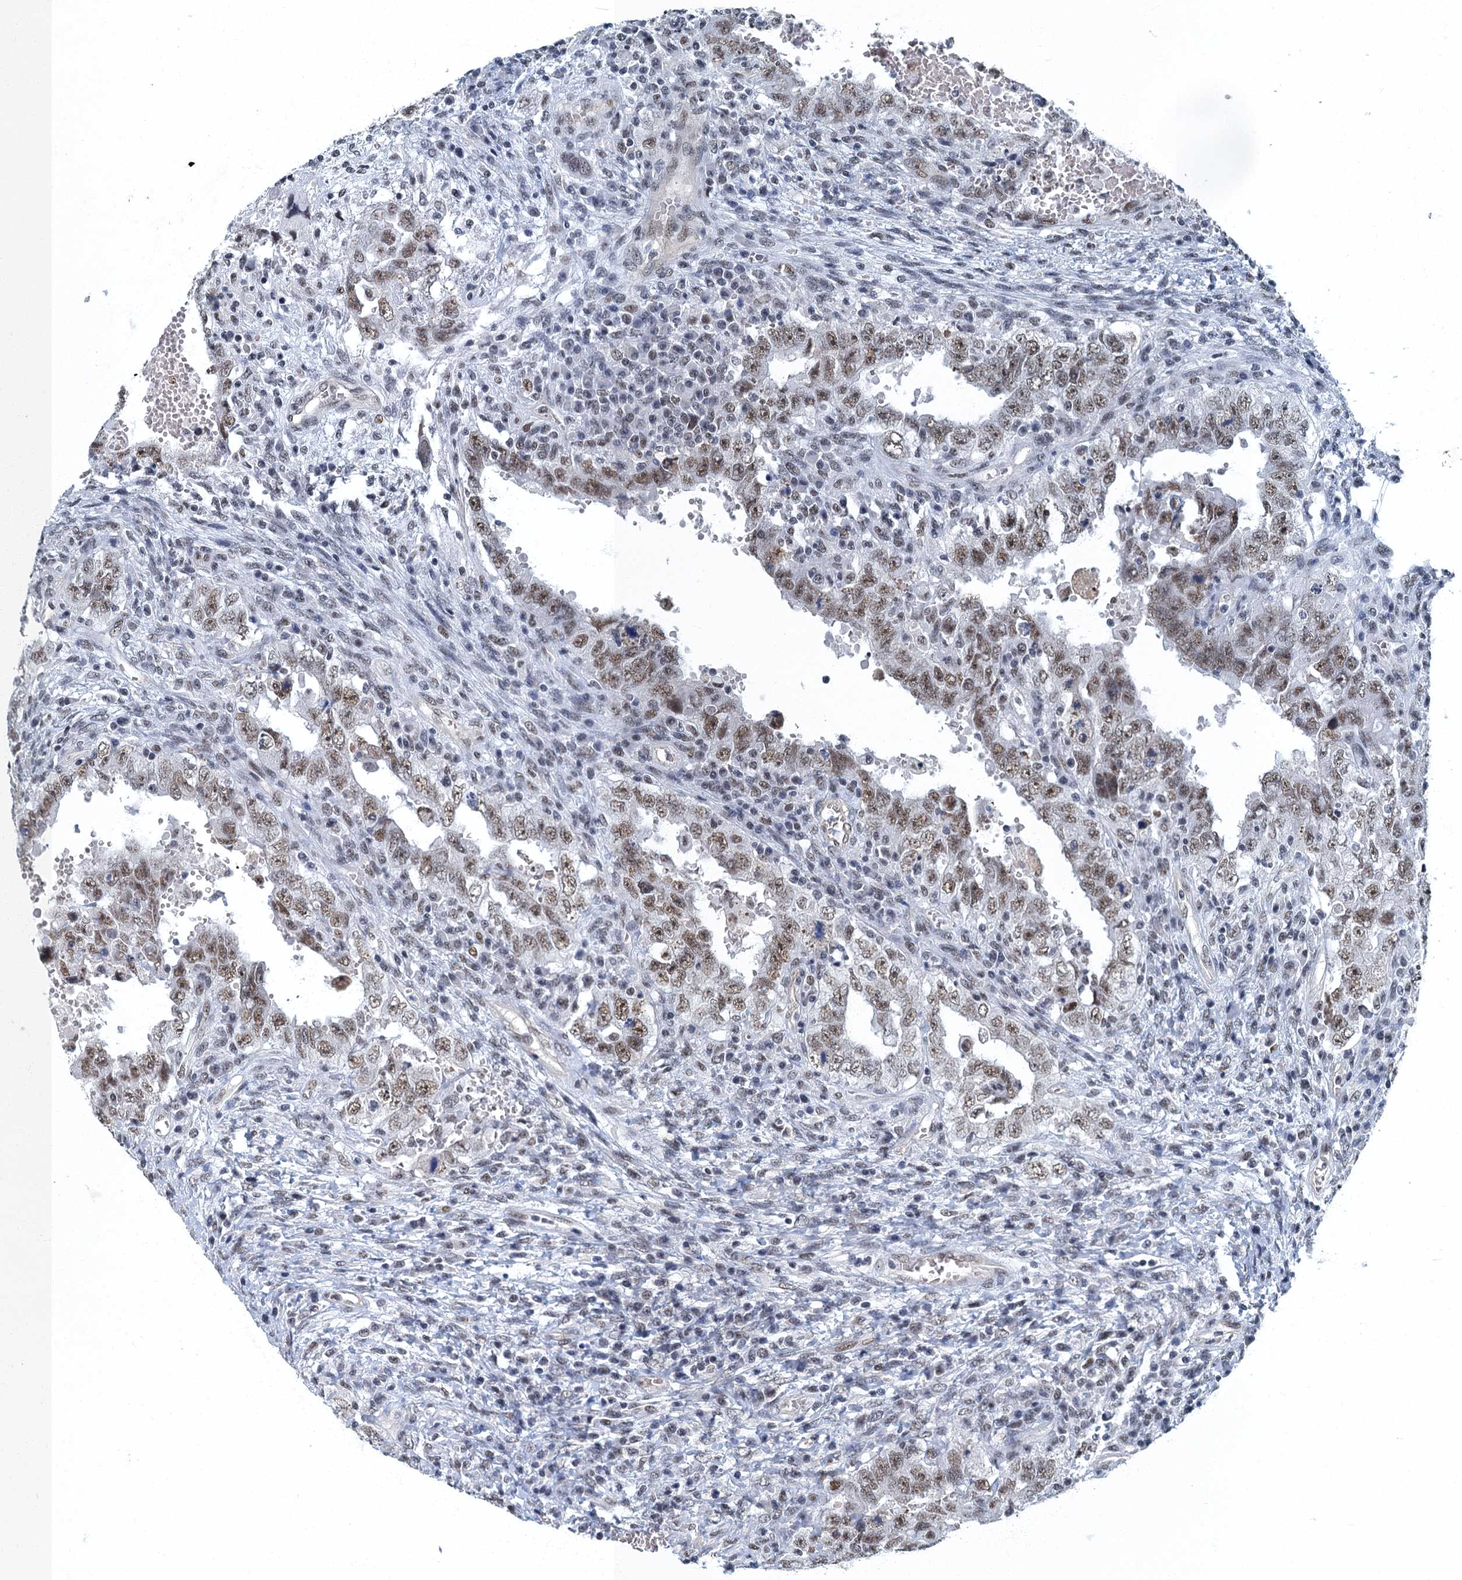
{"staining": {"intensity": "moderate", "quantity": ">75%", "location": "nuclear"}, "tissue": "testis cancer", "cell_type": "Tumor cells", "image_type": "cancer", "snomed": [{"axis": "morphology", "description": "Carcinoma, Embryonal, NOS"}, {"axis": "topography", "description": "Testis"}], "caption": "Immunohistochemistry histopathology image of testis cancer stained for a protein (brown), which shows medium levels of moderate nuclear positivity in approximately >75% of tumor cells.", "gene": "GADL1", "patient": {"sex": "male", "age": 26}}